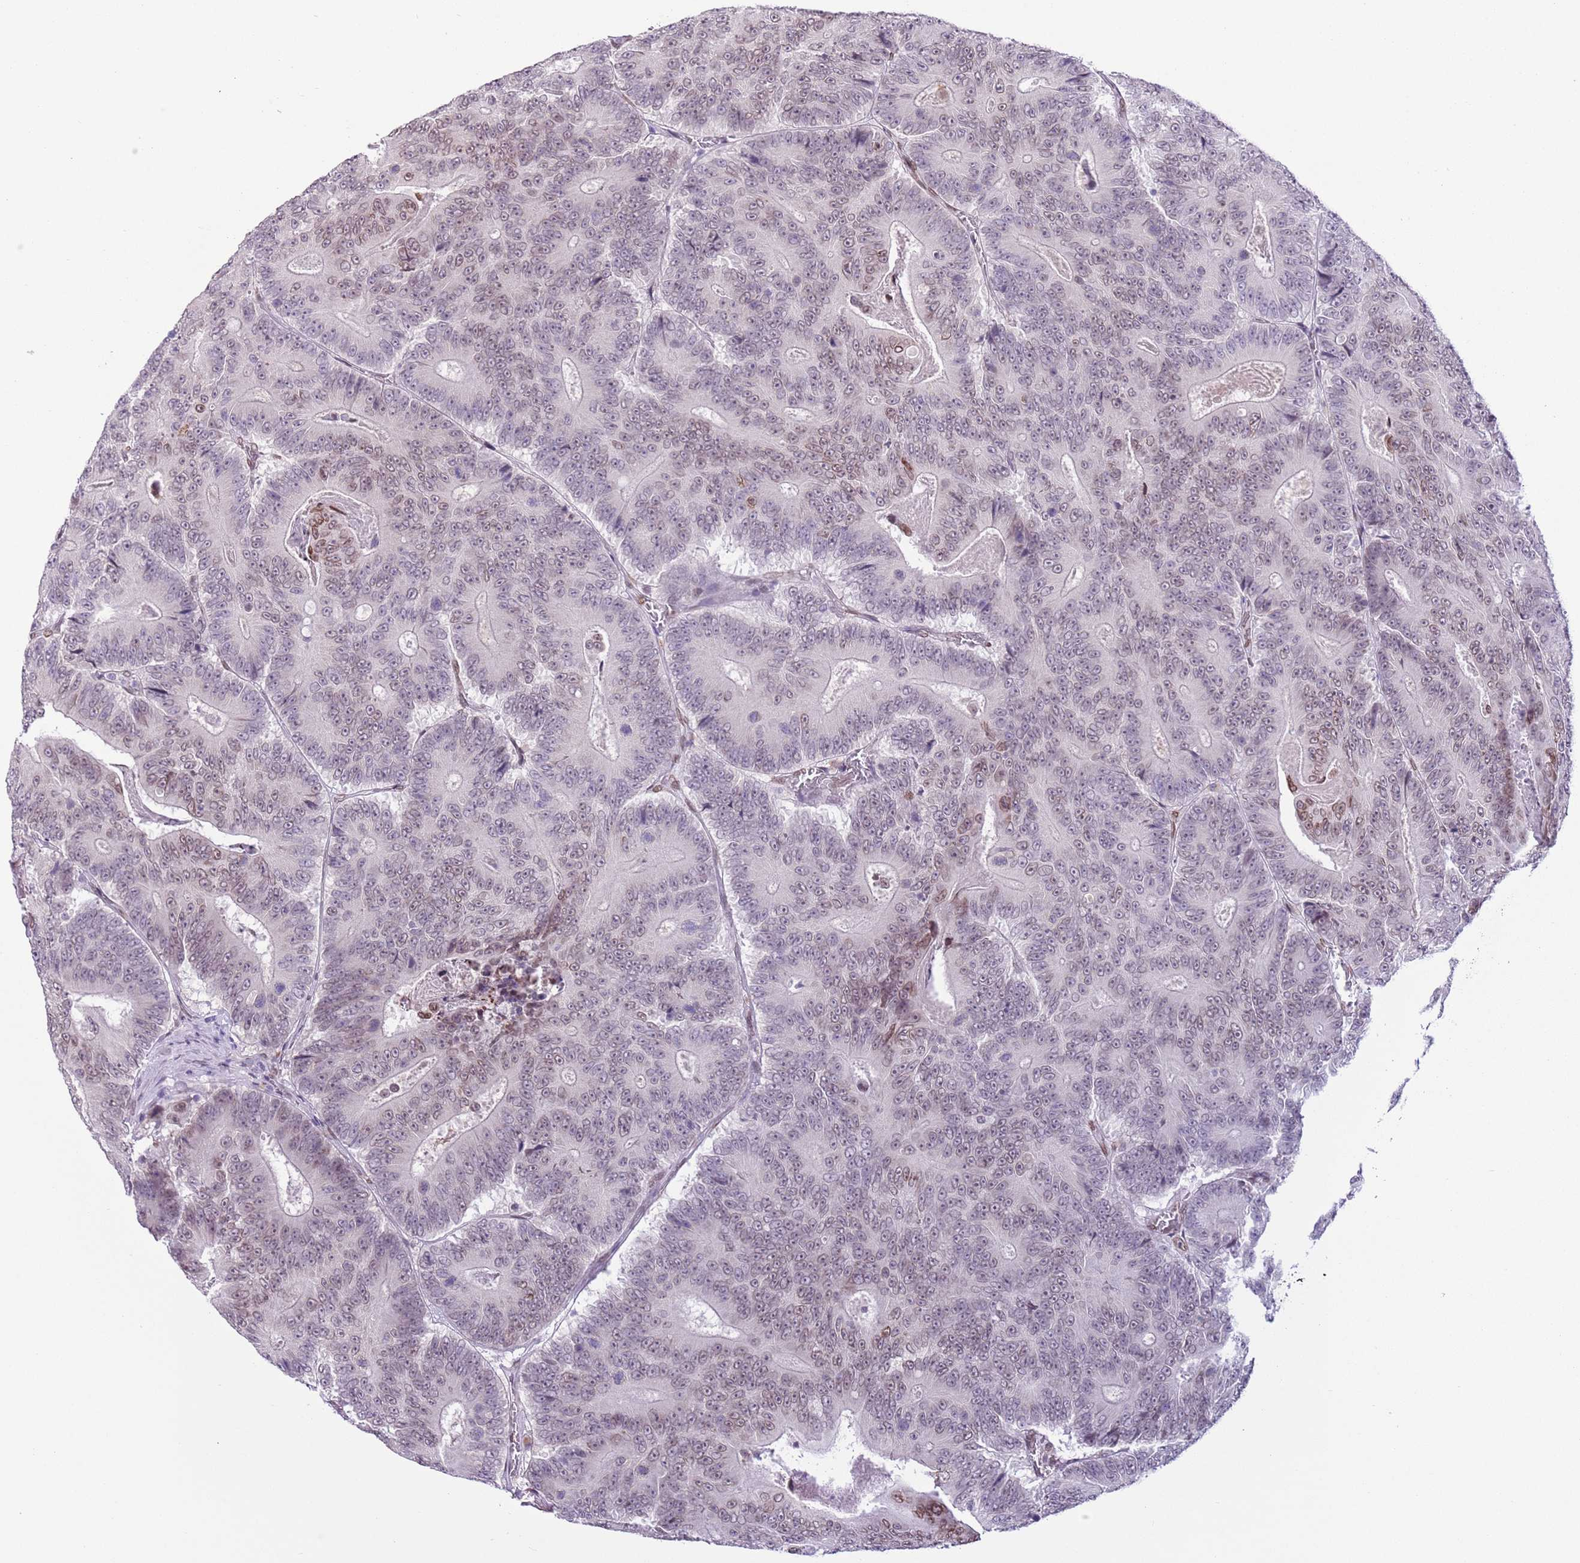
{"staining": {"intensity": "weak", "quantity": "25%-75%", "location": "cytoplasmic/membranous,nuclear"}, "tissue": "colorectal cancer", "cell_type": "Tumor cells", "image_type": "cancer", "snomed": [{"axis": "morphology", "description": "Adenocarcinoma, NOS"}, {"axis": "topography", "description": "Colon"}], "caption": "Approximately 25%-75% of tumor cells in colorectal cancer (adenocarcinoma) reveal weak cytoplasmic/membranous and nuclear protein positivity as visualized by brown immunohistochemical staining.", "gene": "ZGLP1", "patient": {"sex": "male", "age": 83}}